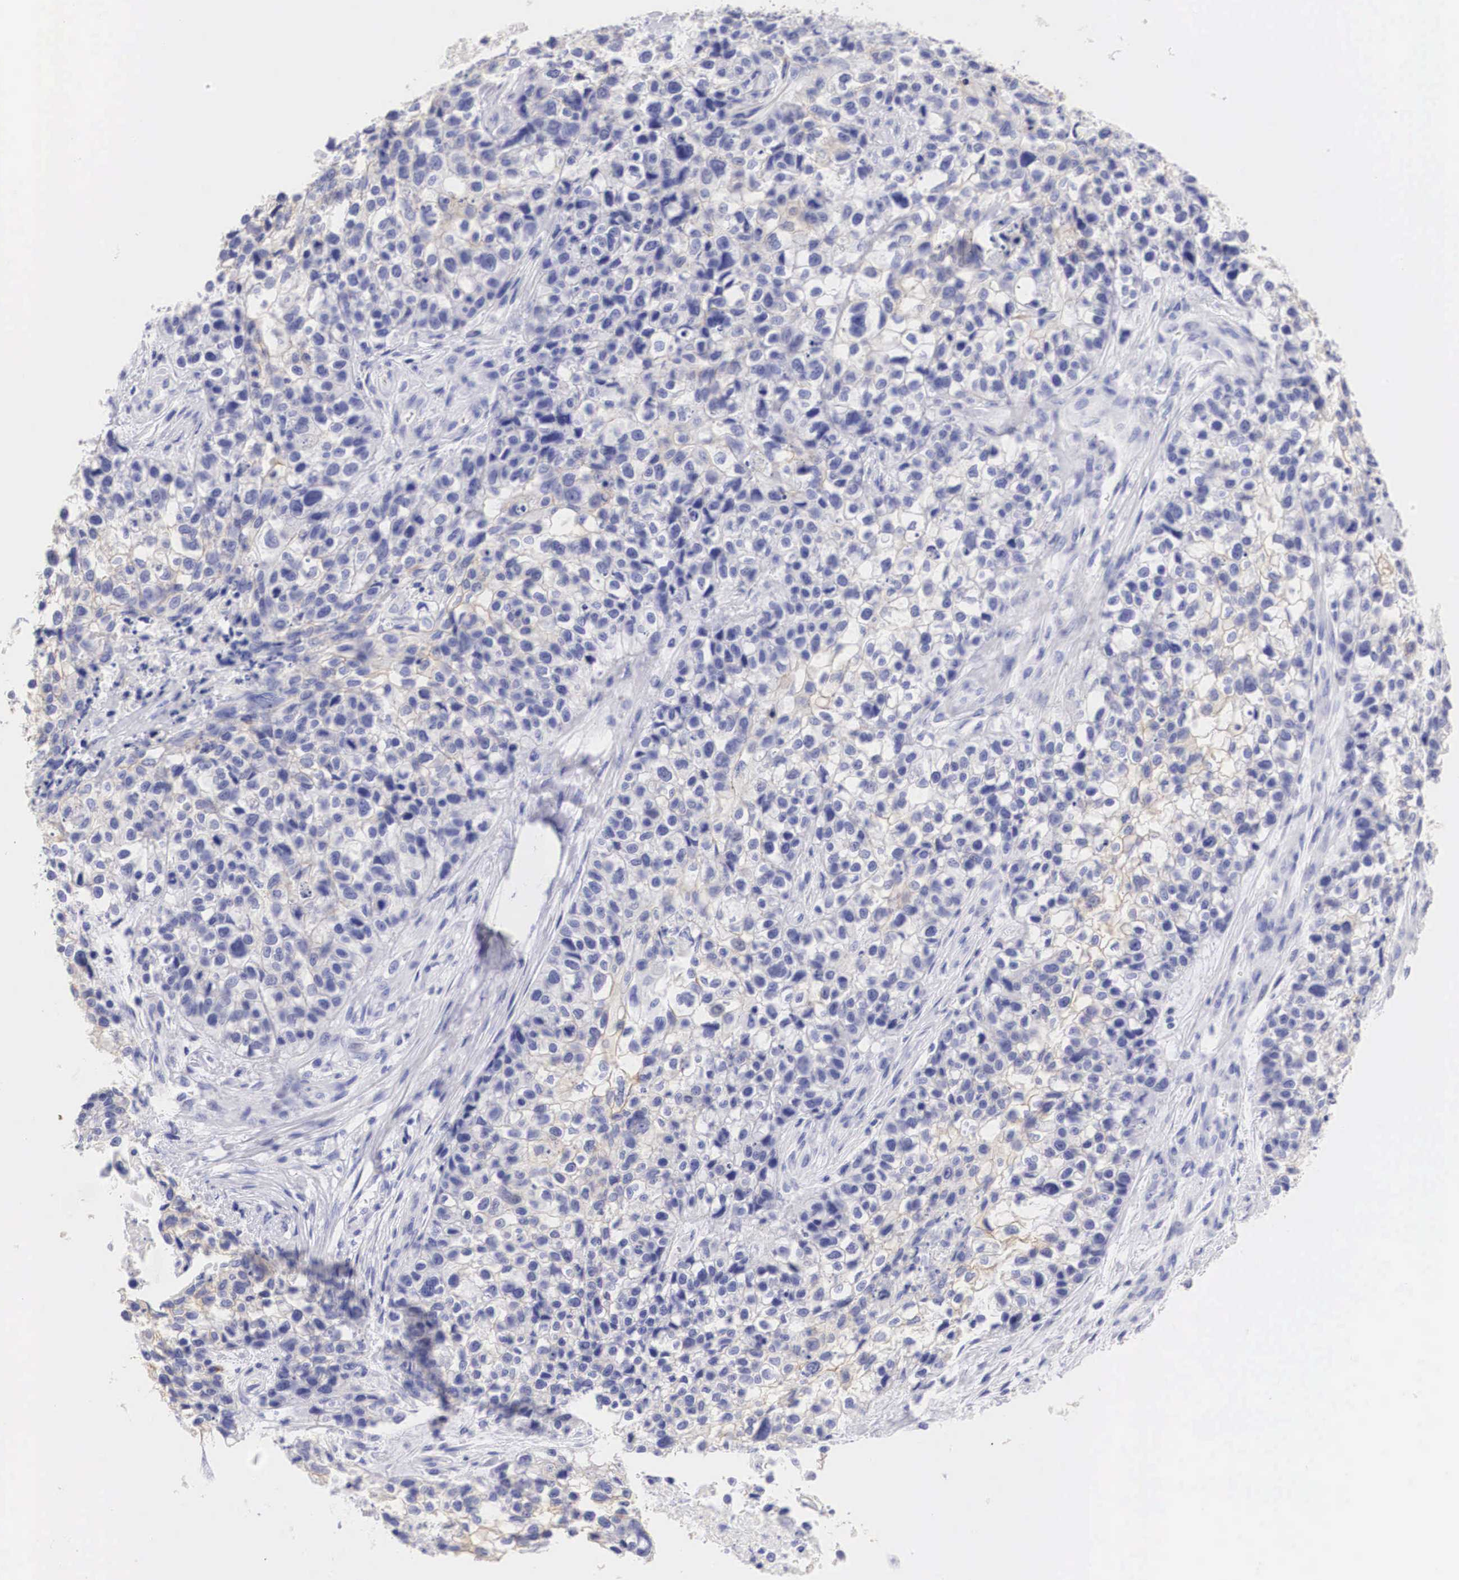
{"staining": {"intensity": "weak", "quantity": "<25%", "location": "cytoplasmic/membranous"}, "tissue": "lung cancer", "cell_type": "Tumor cells", "image_type": "cancer", "snomed": [{"axis": "morphology", "description": "Squamous cell carcinoma, NOS"}, {"axis": "topography", "description": "Lymph node"}, {"axis": "topography", "description": "Lung"}], "caption": "This is an immunohistochemistry (IHC) image of lung squamous cell carcinoma. There is no expression in tumor cells.", "gene": "ERBB2", "patient": {"sex": "male", "age": 74}}